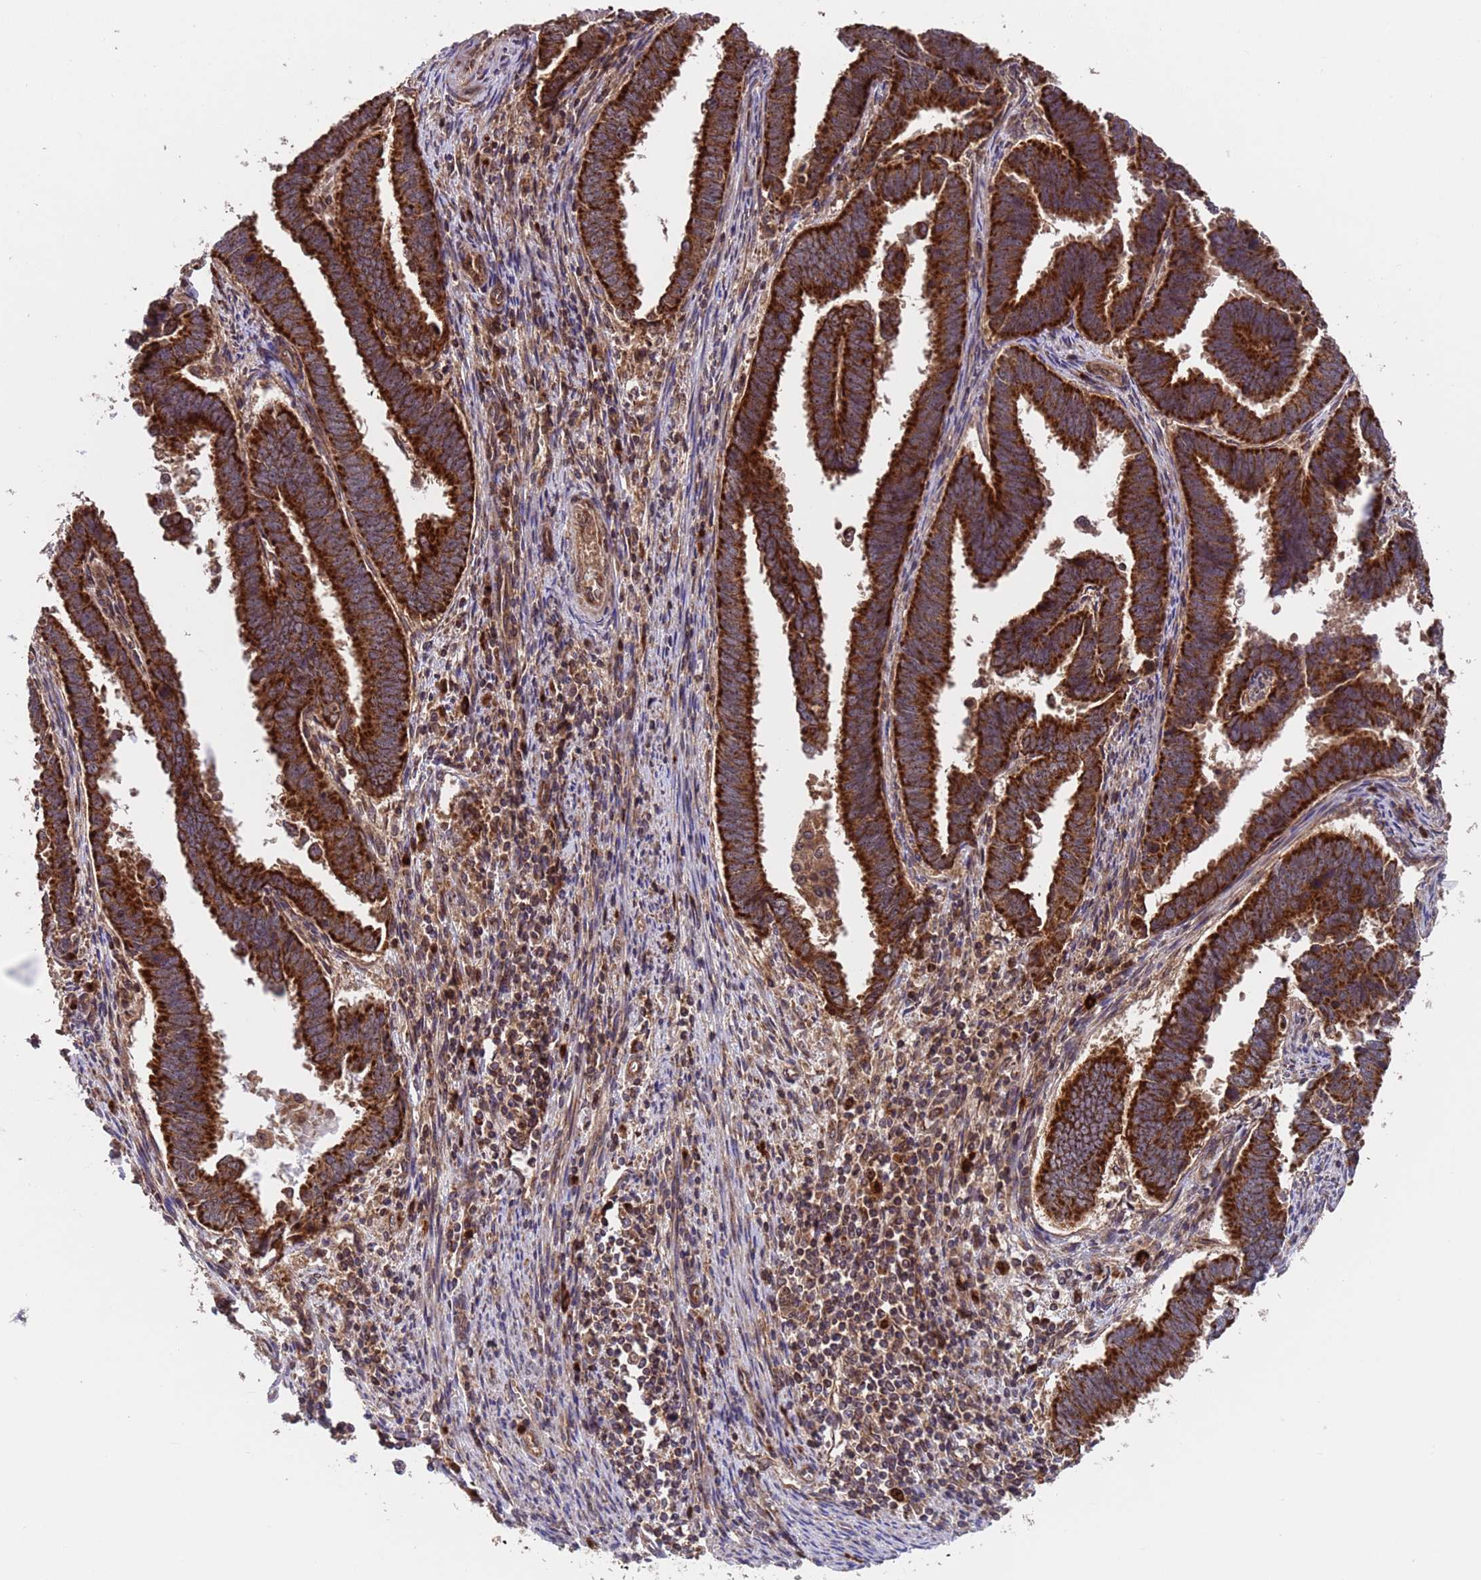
{"staining": {"intensity": "strong", "quantity": ">75%", "location": "cytoplasmic/membranous"}, "tissue": "endometrial cancer", "cell_type": "Tumor cells", "image_type": "cancer", "snomed": [{"axis": "morphology", "description": "Adenocarcinoma, NOS"}, {"axis": "topography", "description": "Endometrium"}], "caption": "DAB (3,3'-diaminobenzidine) immunohistochemical staining of human adenocarcinoma (endometrial) reveals strong cytoplasmic/membranous protein positivity in about >75% of tumor cells.", "gene": "TSR3", "patient": {"sex": "female", "age": 75}}